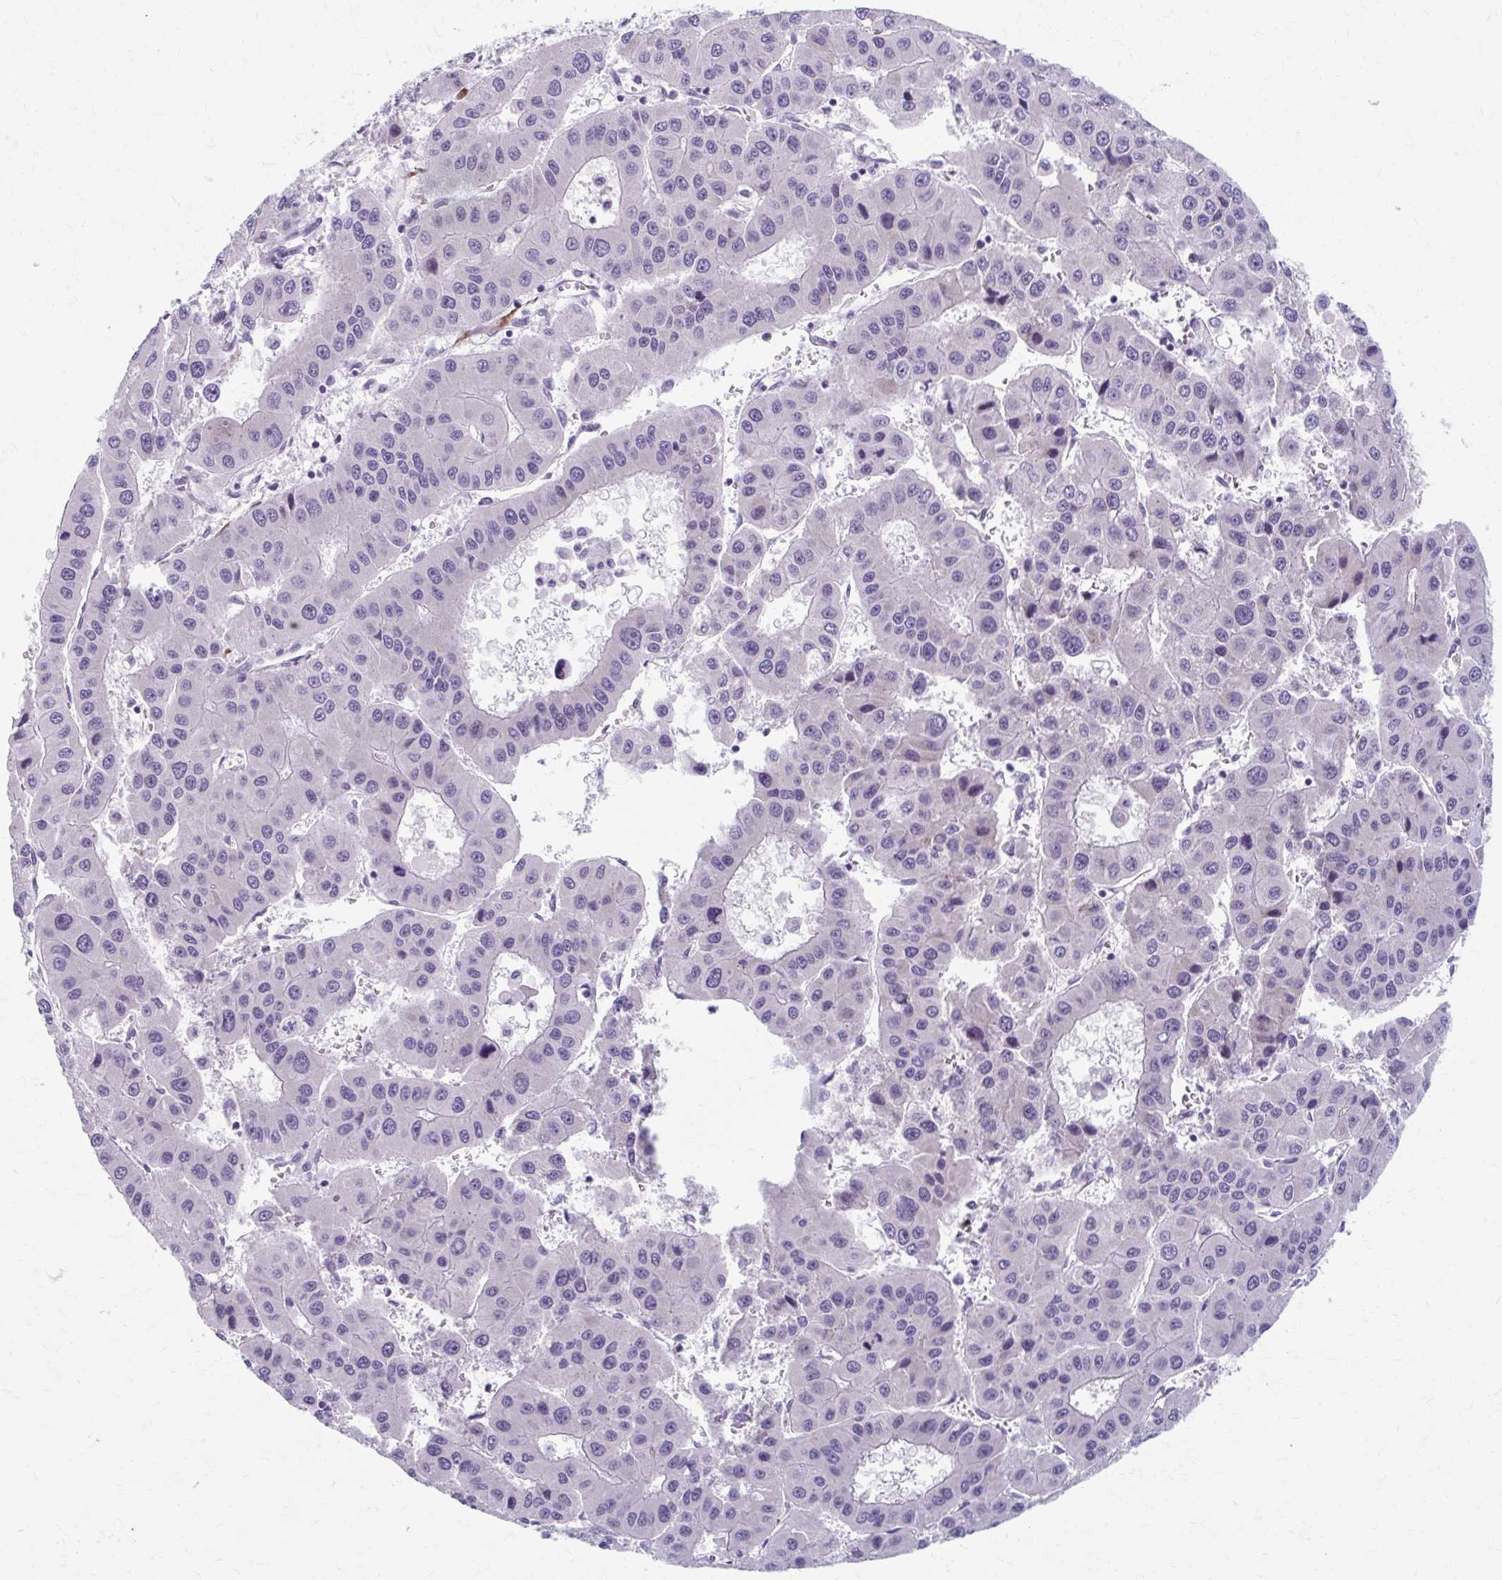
{"staining": {"intensity": "negative", "quantity": "none", "location": "none"}, "tissue": "liver cancer", "cell_type": "Tumor cells", "image_type": "cancer", "snomed": [{"axis": "morphology", "description": "Carcinoma, Hepatocellular, NOS"}, {"axis": "topography", "description": "Liver"}], "caption": "Micrograph shows no protein expression in tumor cells of liver cancer (hepatocellular carcinoma) tissue.", "gene": "OLFM2", "patient": {"sex": "male", "age": 73}}